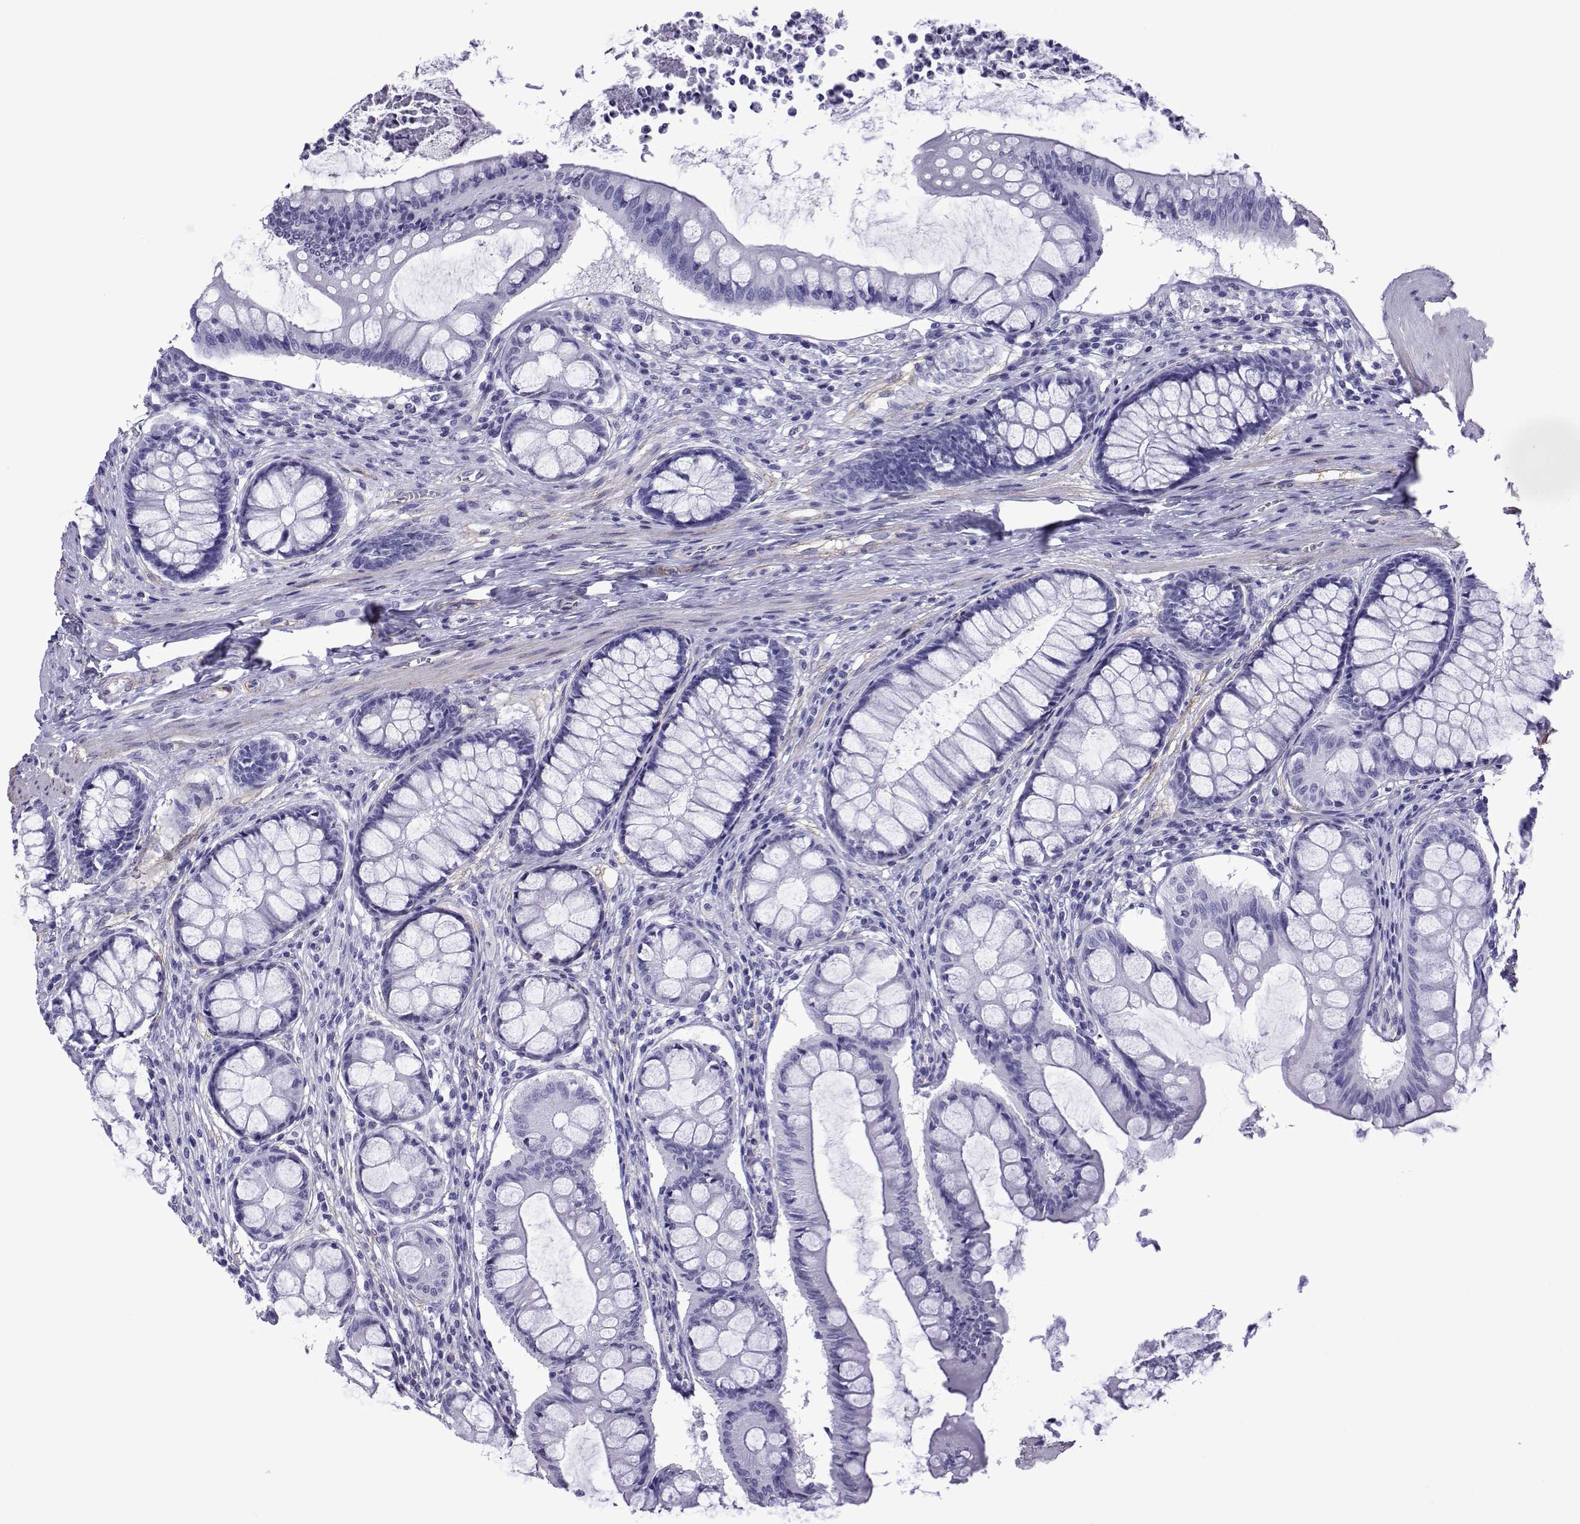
{"staining": {"intensity": "negative", "quantity": "none", "location": "none"}, "tissue": "colon", "cell_type": "Endothelial cells", "image_type": "normal", "snomed": [{"axis": "morphology", "description": "Normal tissue, NOS"}, {"axis": "topography", "description": "Colon"}], "caption": "IHC image of normal human colon stained for a protein (brown), which reveals no positivity in endothelial cells. Brightfield microscopy of immunohistochemistry (IHC) stained with DAB (brown) and hematoxylin (blue), captured at high magnification.", "gene": "SPANXA1", "patient": {"sex": "female", "age": 65}}